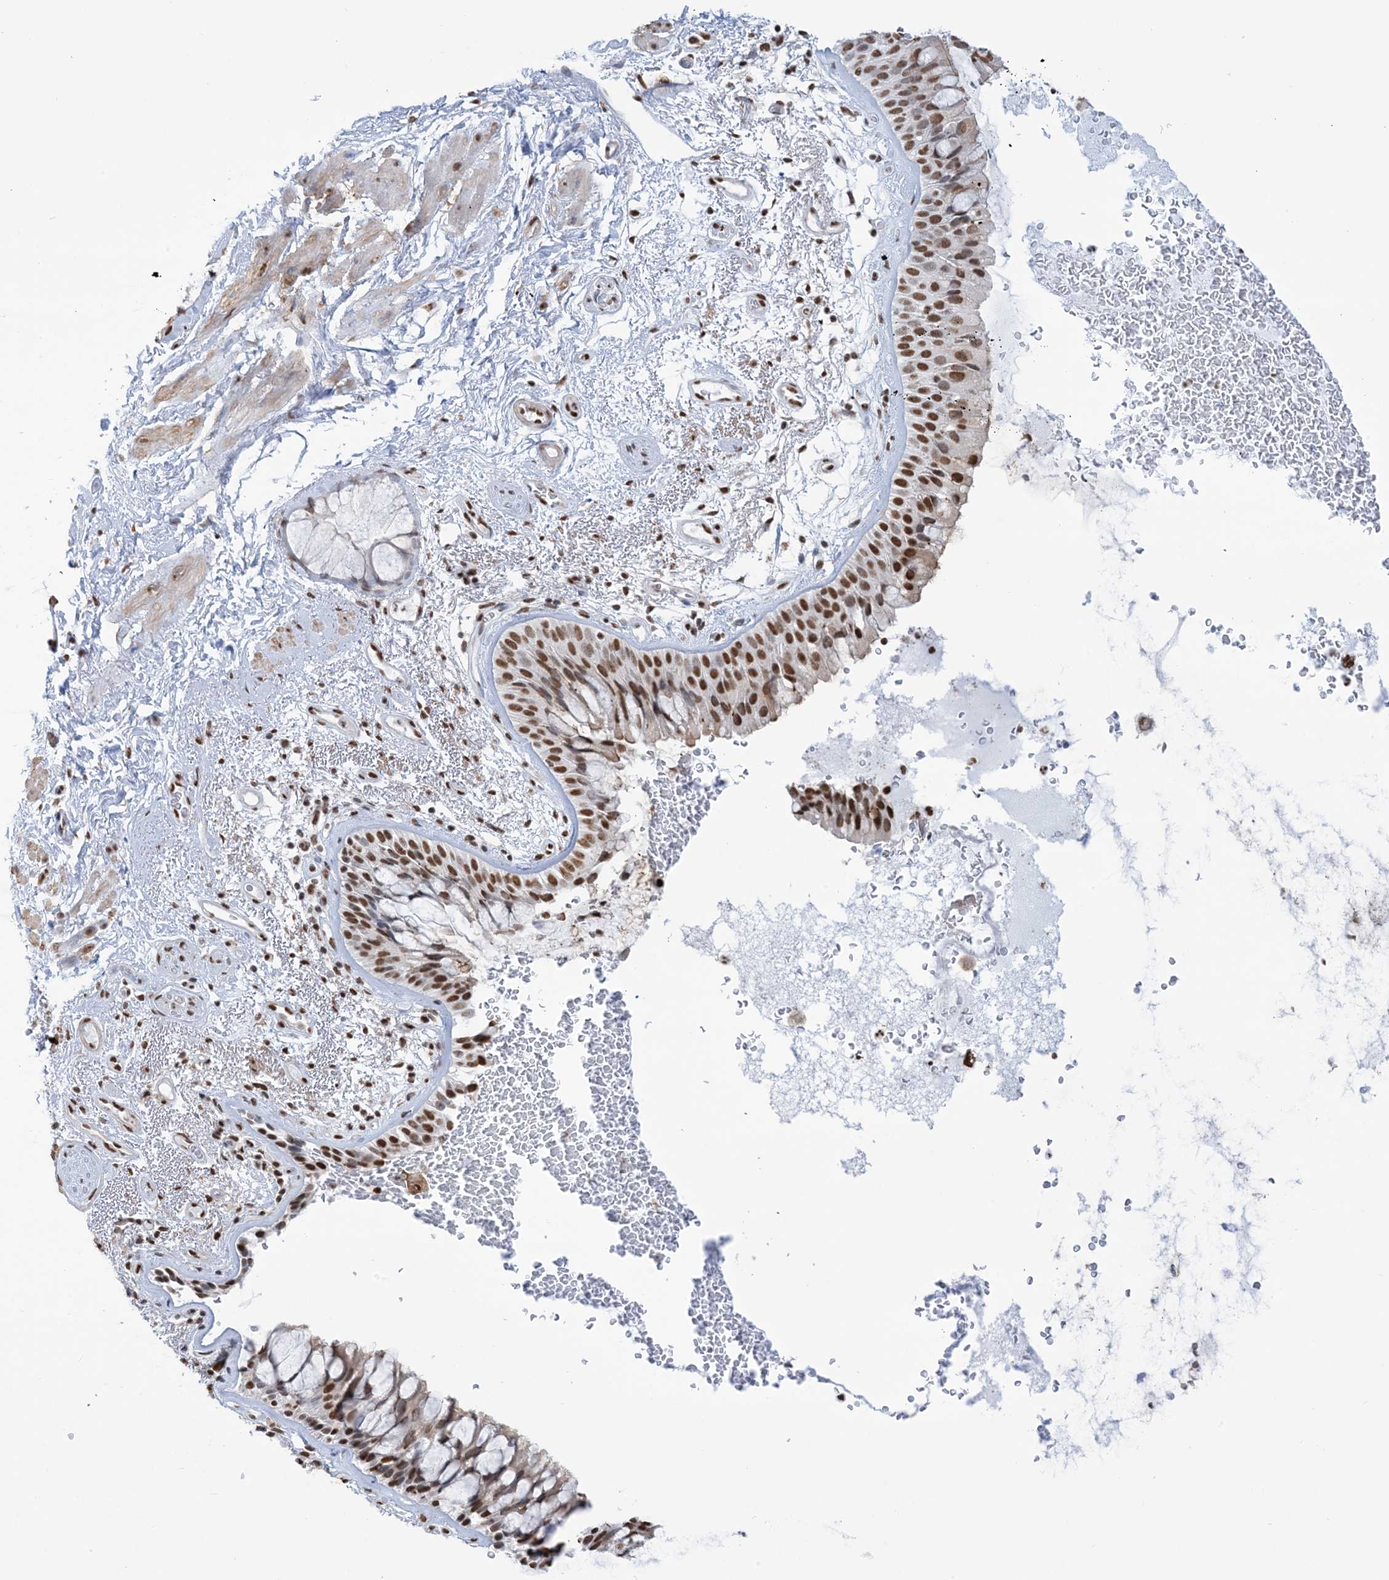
{"staining": {"intensity": "strong", "quantity": ">75%", "location": "nuclear"}, "tissue": "bronchus", "cell_type": "Respiratory epithelial cells", "image_type": "normal", "snomed": [{"axis": "morphology", "description": "Normal tissue, NOS"}, {"axis": "morphology", "description": "Squamous cell carcinoma, NOS"}, {"axis": "topography", "description": "Lymph node"}, {"axis": "topography", "description": "Bronchus"}, {"axis": "topography", "description": "Lung"}], "caption": "This image reveals IHC staining of normal bronchus, with high strong nuclear staining in about >75% of respiratory epithelial cells.", "gene": "ZNF792", "patient": {"sex": "male", "age": 66}}